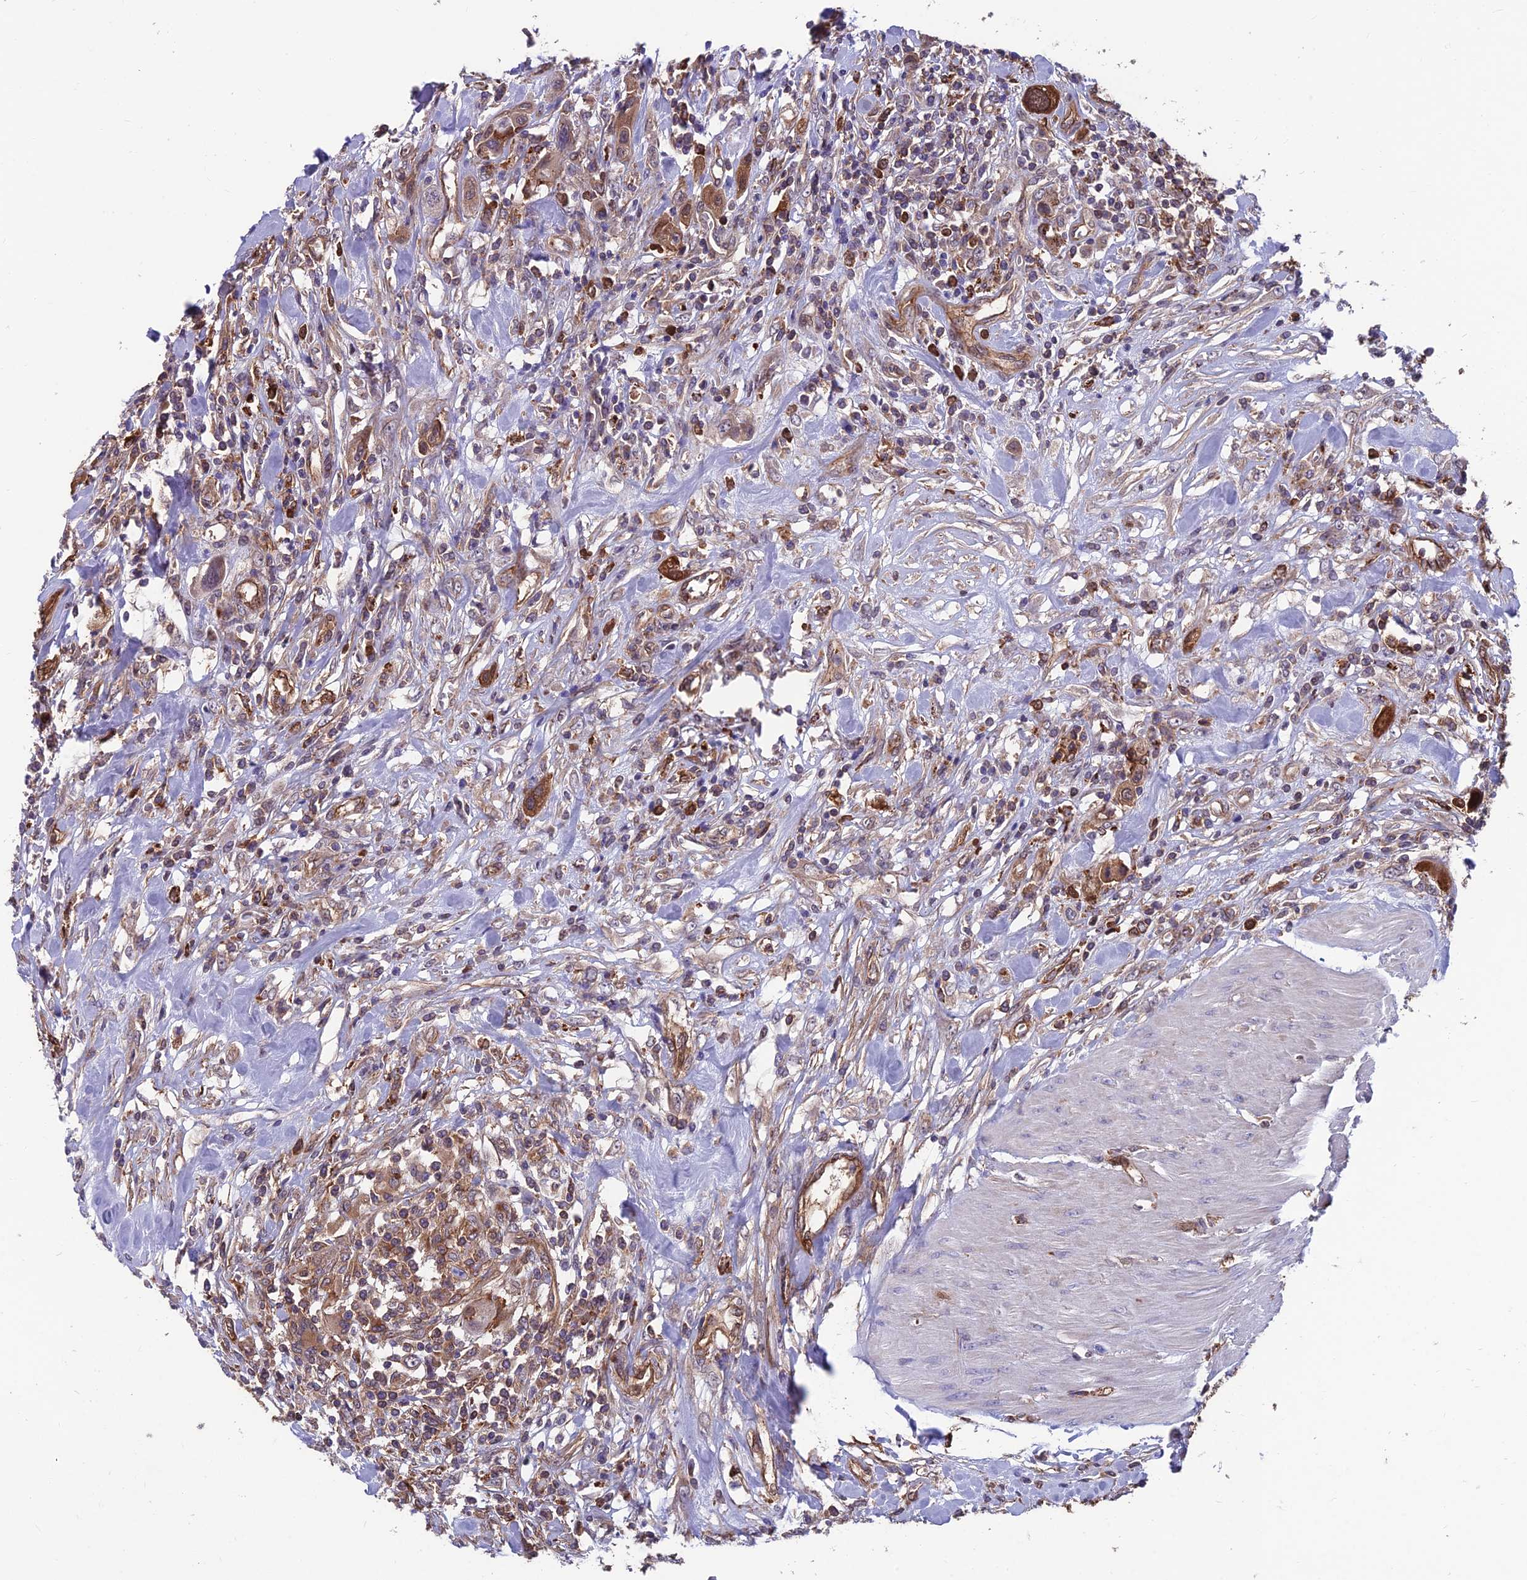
{"staining": {"intensity": "moderate", "quantity": ">75%", "location": "cytoplasmic/membranous"}, "tissue": "urothelial cancer", "cell_type": "Tumor cells", "image_type": "cancer", "snomed": [{"axis": "morphology", "description": "Urothelial carcinoma, High grade"}, {"axis": "topography", "description": "Urinary bladder"}], "caption": "The immunohistochemical stain highlights moderate cytoplasmic/membranous staining in tumor cells of urothelial carcinoma (high-grade) tissue. The staining is performed using DAB (3,3'-diaminobenzidine) brown chromogen to label protein expression. The nuclei are counter-stained blue using hematoxylin.", "gene": "RTN4RL1", "patient": {"sex": "male", "age": 50}}